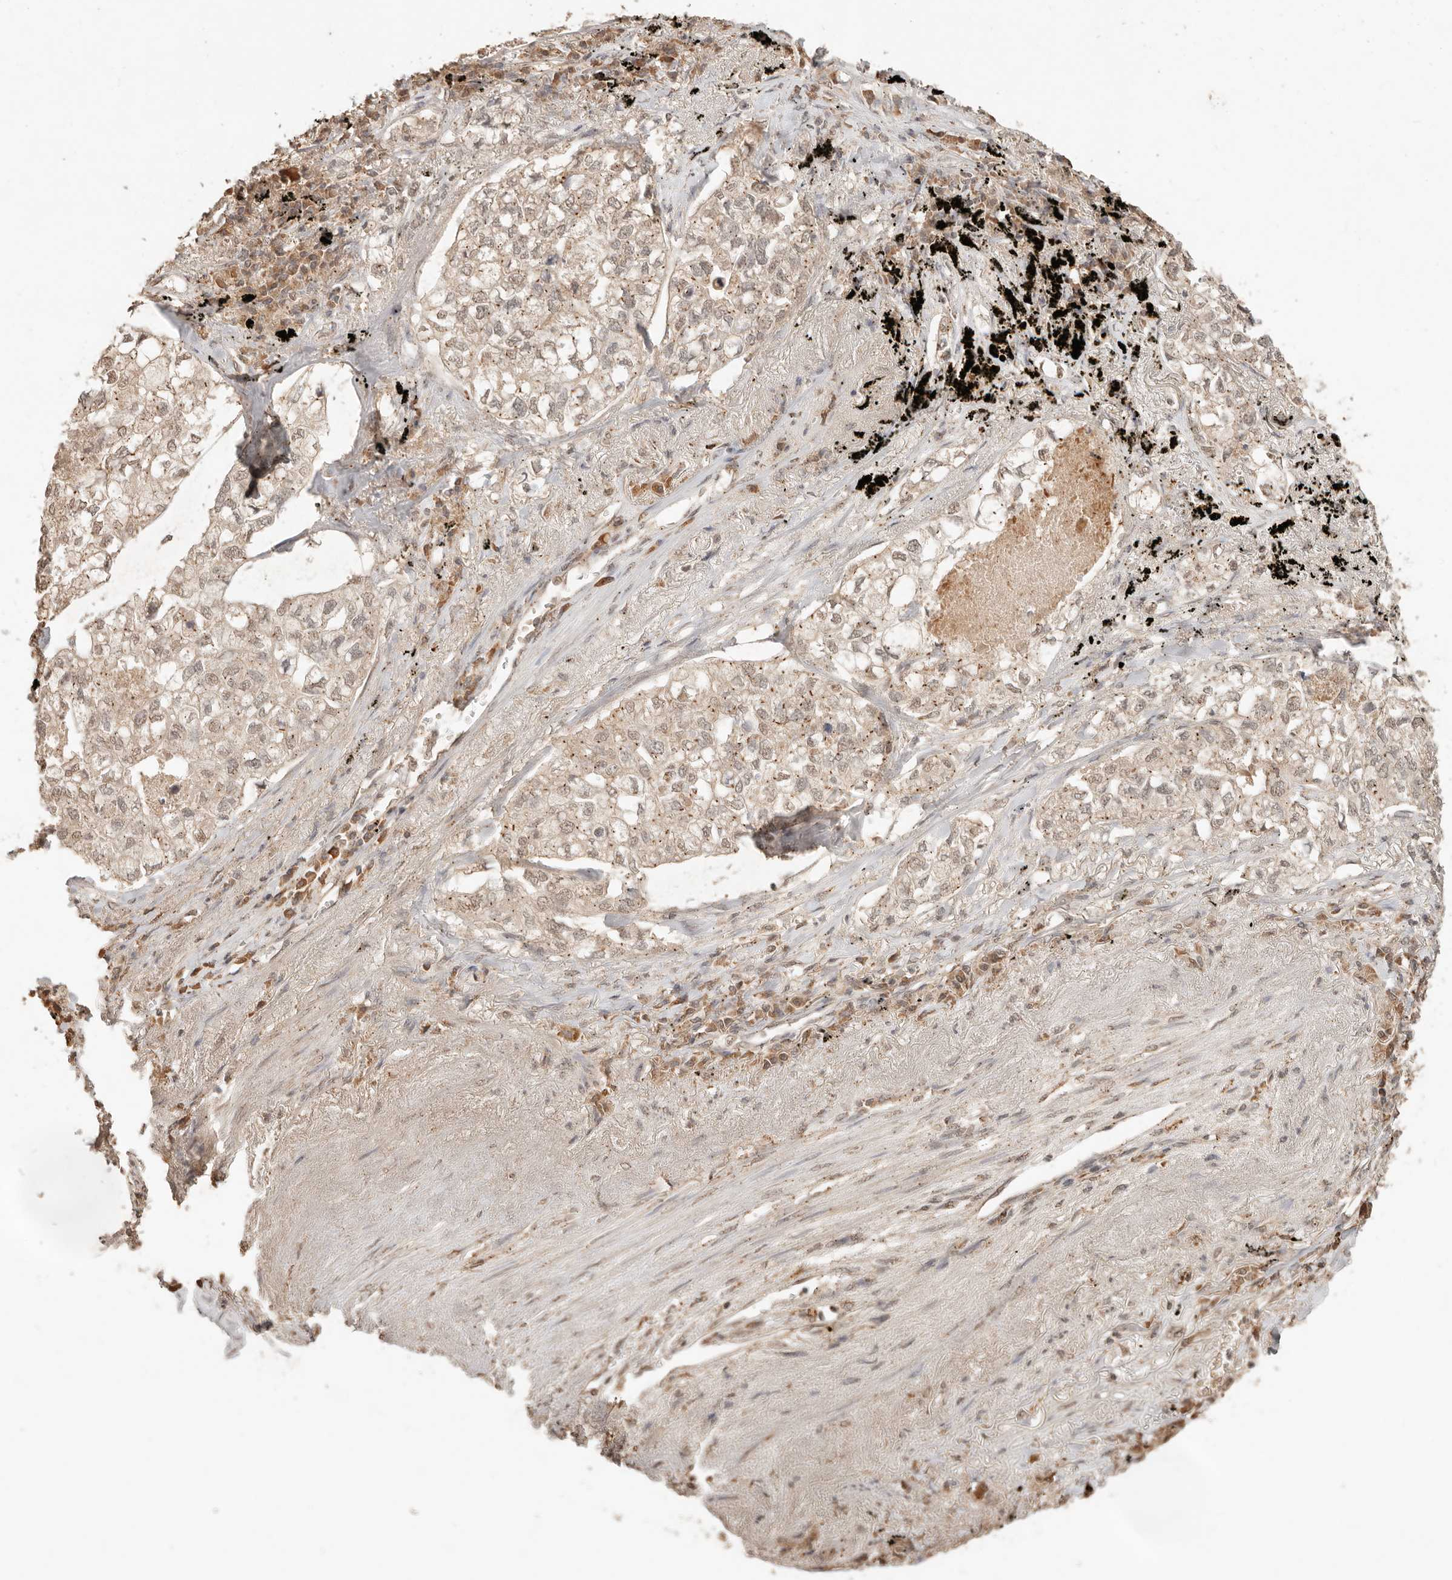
{"staining": {"intensity": "weak", "quantity": "25%-75%", "location": "cytoplasmic/membranous"}, "tissue": "lung cancer", "cell_type": "Tumor cells", "image_type": "cancer", "snomed": [{"axis": "morphology", "description": "Adenocarcinoma, NOS"}, {"axis": "topography", "description": "Lung"}], "caption": "An IHC photomicrograph of neoplastic tissue is shown. Protein staining in brown shows weak cytoplasmic/membranous positivity in lung cancer within tumor cells.", "gene": "LMO4", "patient": {"sex": "male", "age": 65}}